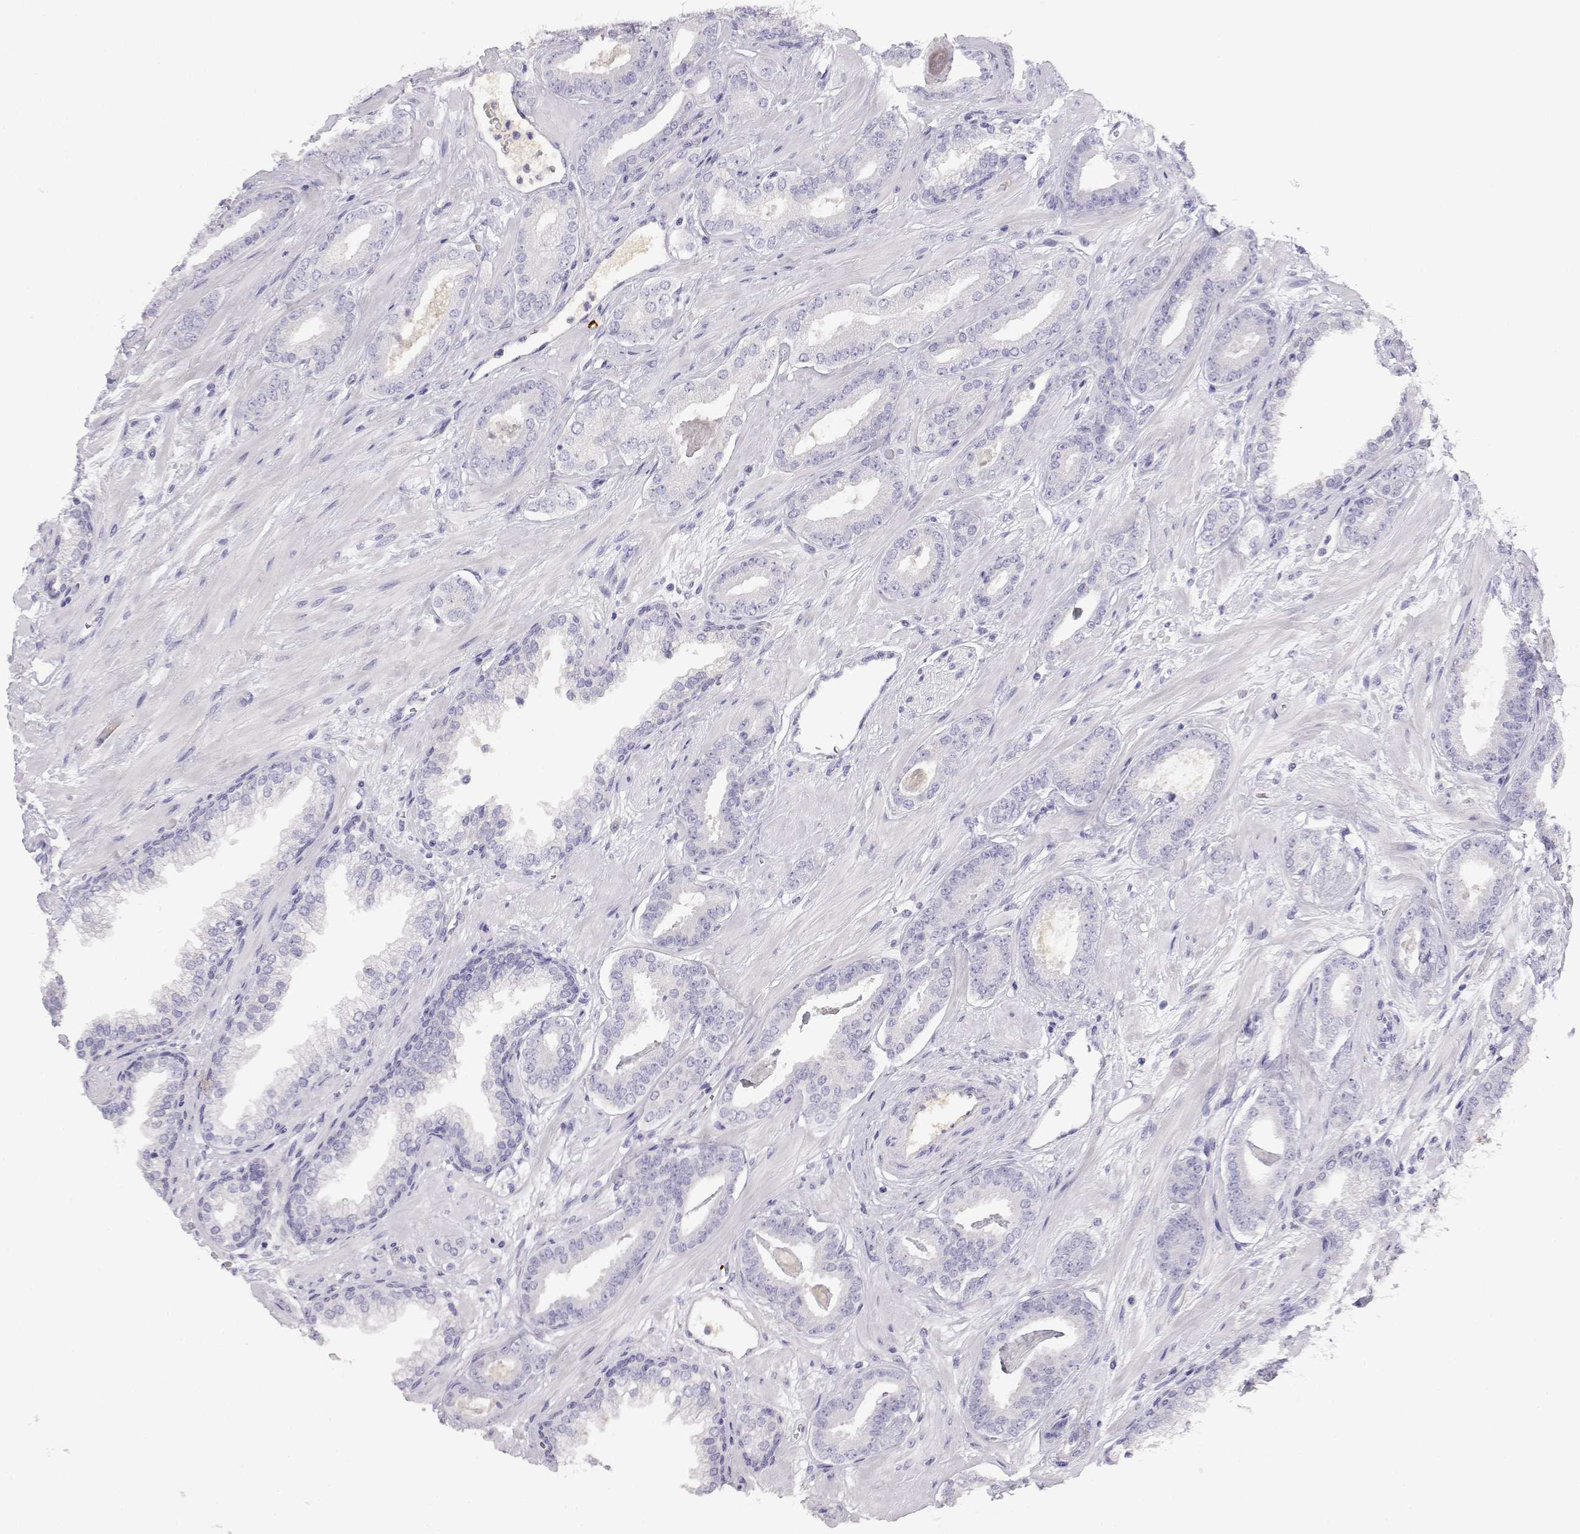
{"staining": {"intensity": "negative", "quantity": "none", "location": "none"}, "tissue": "prostate cancer", "cell_type": "Tumor cells", "image_type": "cancer", "snomed": [{"axis": "morphology", "description": "Adenocarcinoma, Low grade"}, {"axis": "topography", "description": "Prostate"}], "caption": "Immunohistochemistry (IHC) image of adenocarcinoma (low-grade) (prostate) stained for a protein (brown), which demonstrates no expression in tumor cells. The staining is performed using DAB (3,3'-diaminobenzidine) brown chromogen with nuclei counter-stained in using hematoxylin.", "gene": "GPR174", "patient": {"sex": "male", "age": 61}}